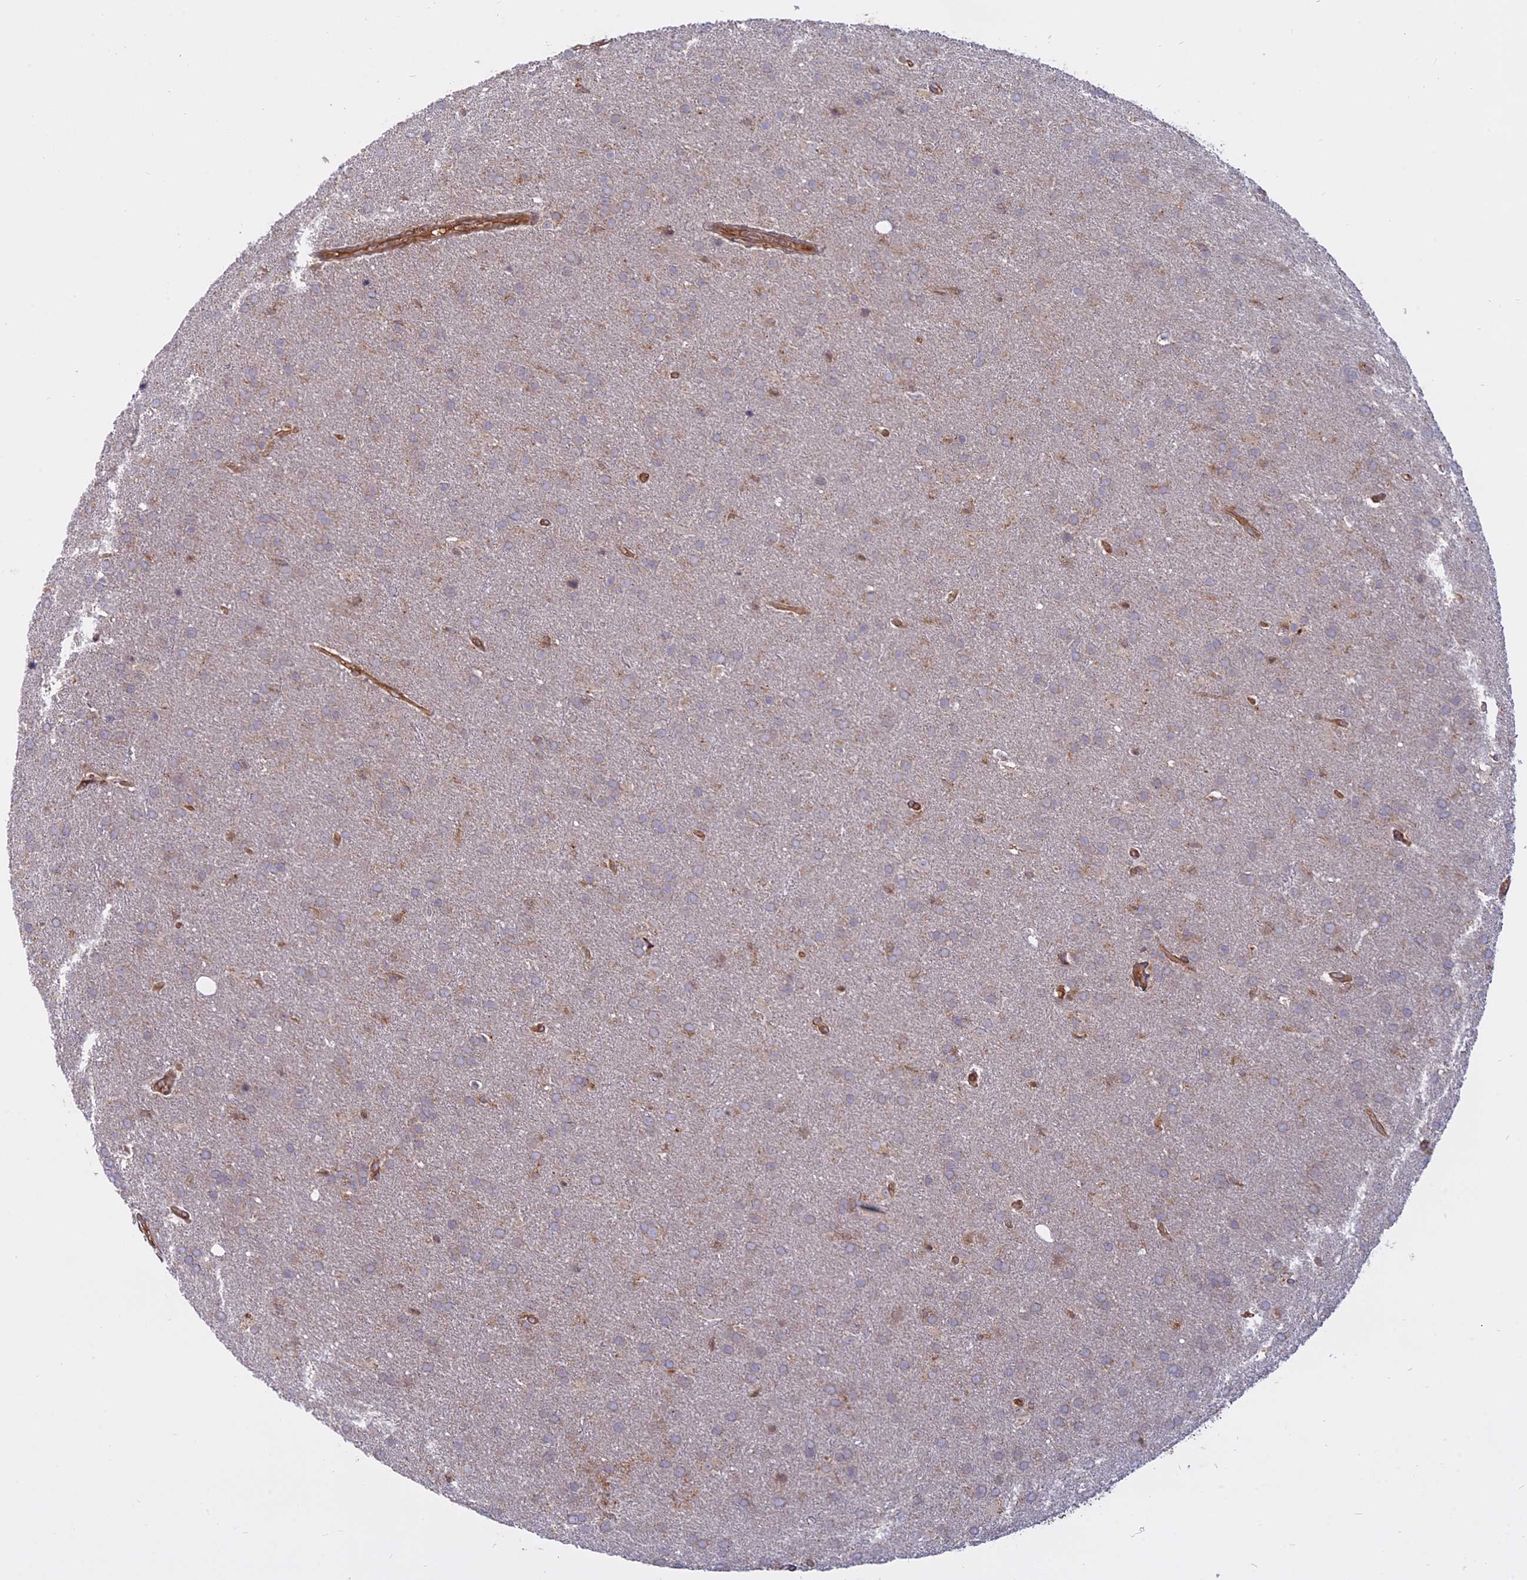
{"staining": {"intensity": "negative", "quantity": "none", "location": "none"}, "tissue": "glioma", "cell_type": "Tumor cells", "image_type": "cancer", "snomed": [{"axis": "morphology", "description": "Glioma, malignant, Low grade"}, {"axis": "topography", "description": "Brain"}], "caption": "DAB (3,3'-diaminobenzidine) immunohistochemical staining of glioma shows no significant positivity in tumor cells.", "gene": "TMEM208", "patient": {"sex": "female", "age": 32}}